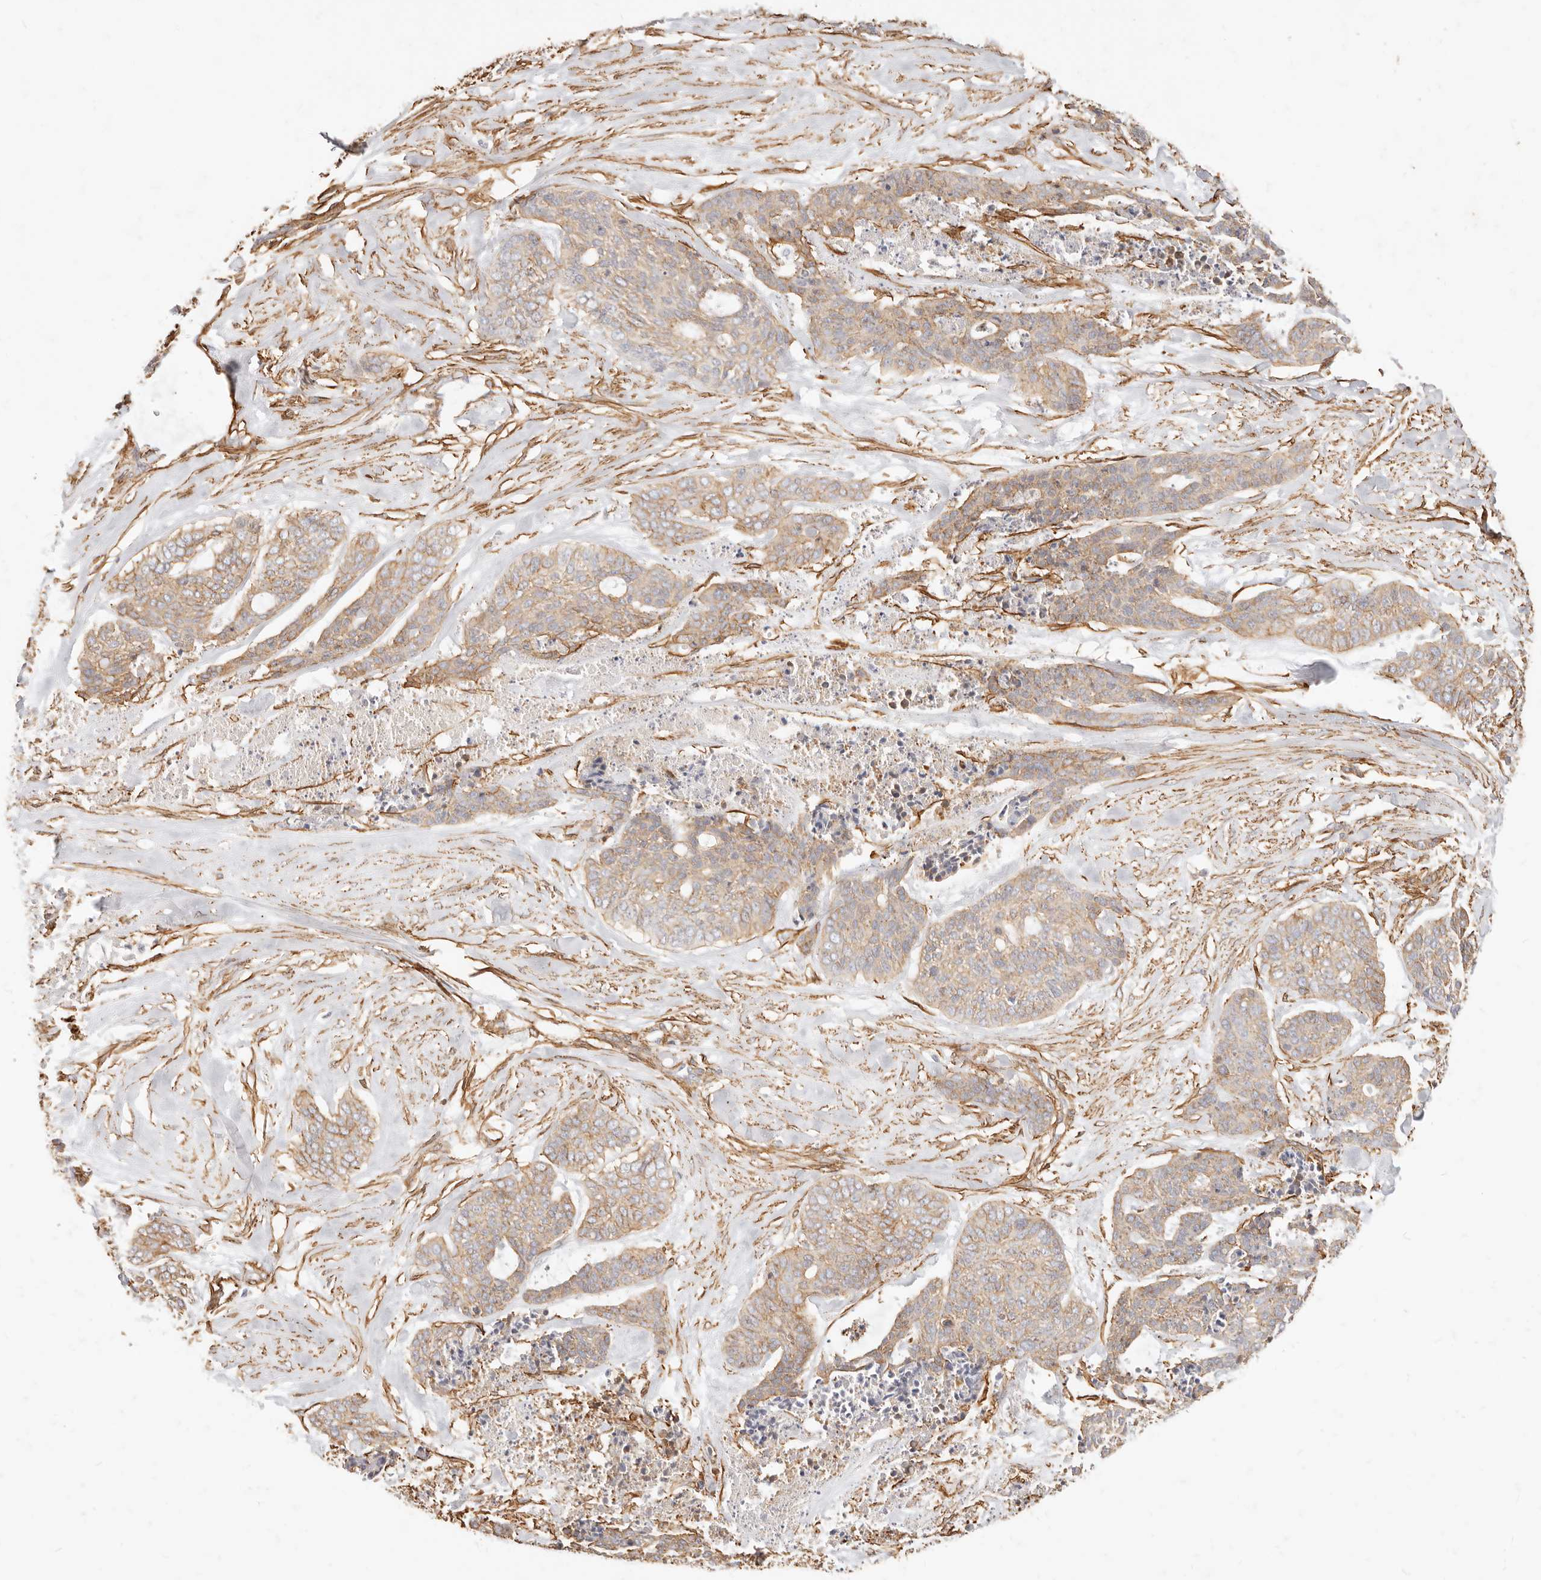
{"staining": {"intensity": "weak", "quantity": ">75%", "location": "cytoplasmic/membranous"}, "tissue": "skin cancer", "cell_type": "Tumor cells", "image_type": "cancer", "snomed": [{"axis": "morphology", "description": "Basal cell carcinoma"}, {"axis": "topography", "description": "Skin"}], "caption": "Brown immunohistochemical staining in human skin basal cell carcinoma demonstrates weak cytoplasmic/membranous expression in about >75% of tumor cells.", "gene": "TMTC2", "patient": {"sex": "female", "age": 64}}